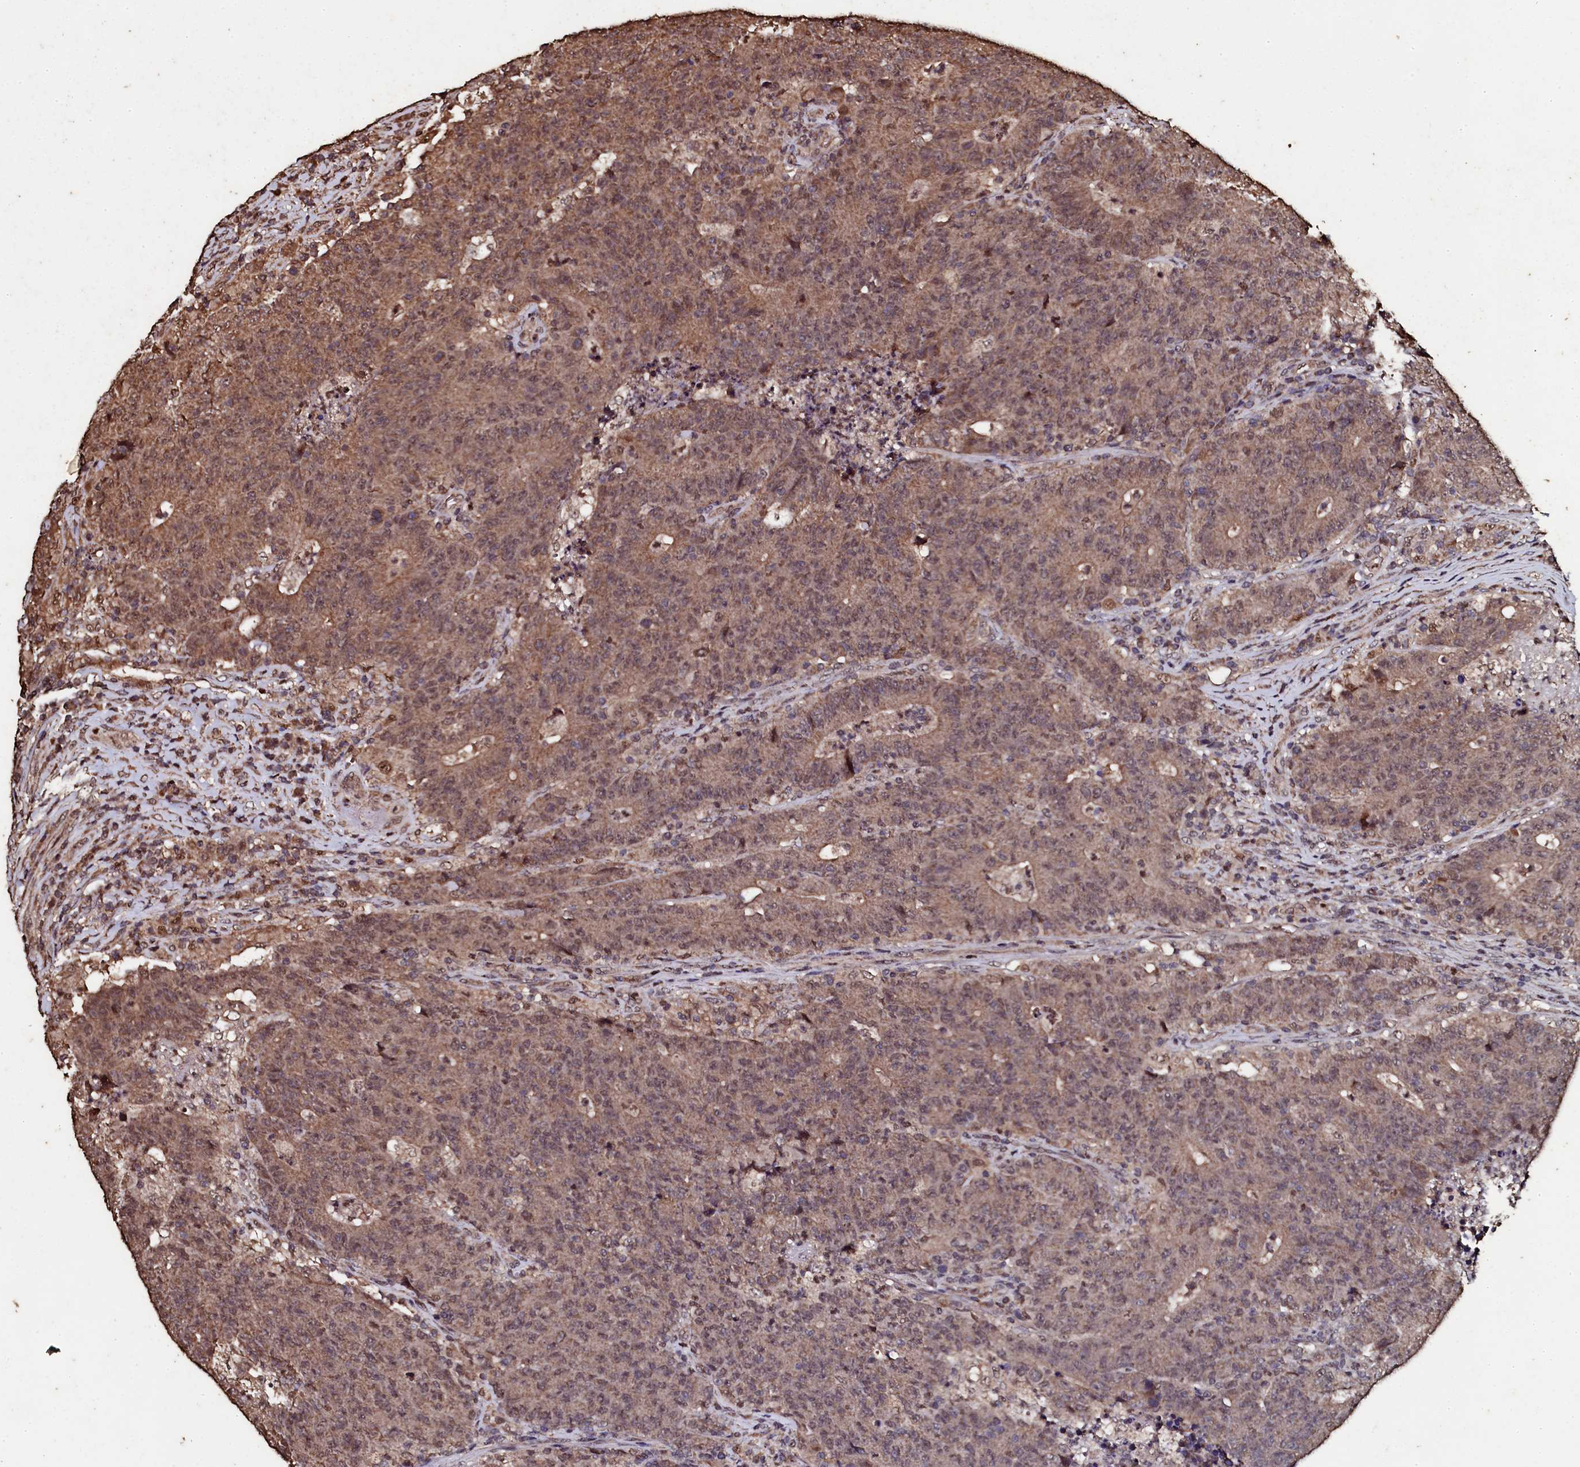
{"staining": {"intensity": "moderate", "quantity": ">75%", "location": "cytoplasmic/membranous,nuclear"}, "tissue": "colorectal cancer", "cell_type": "Tumor cells", "image_type": "cancer", "snomed": [{"axis": "morphology", "description": "Adenocarcinoma, NOS"}, {"axis": "topography", "description": "Colon"}], "caption": "DAB immunohistochemical staining of adenocarcinoma (colorectal) reveals moderate cytoplasmic/membranous and nuclear protein expression in approximately >75% of tumor cells. Using DAB (3,3'-diaminobenzidine) (brown) and hematoxylin (blue) stains, captured at high magnification using brightfield microscopy.", "gene": "FAAP24", "patient": {"sex": "female", "age": 75}}